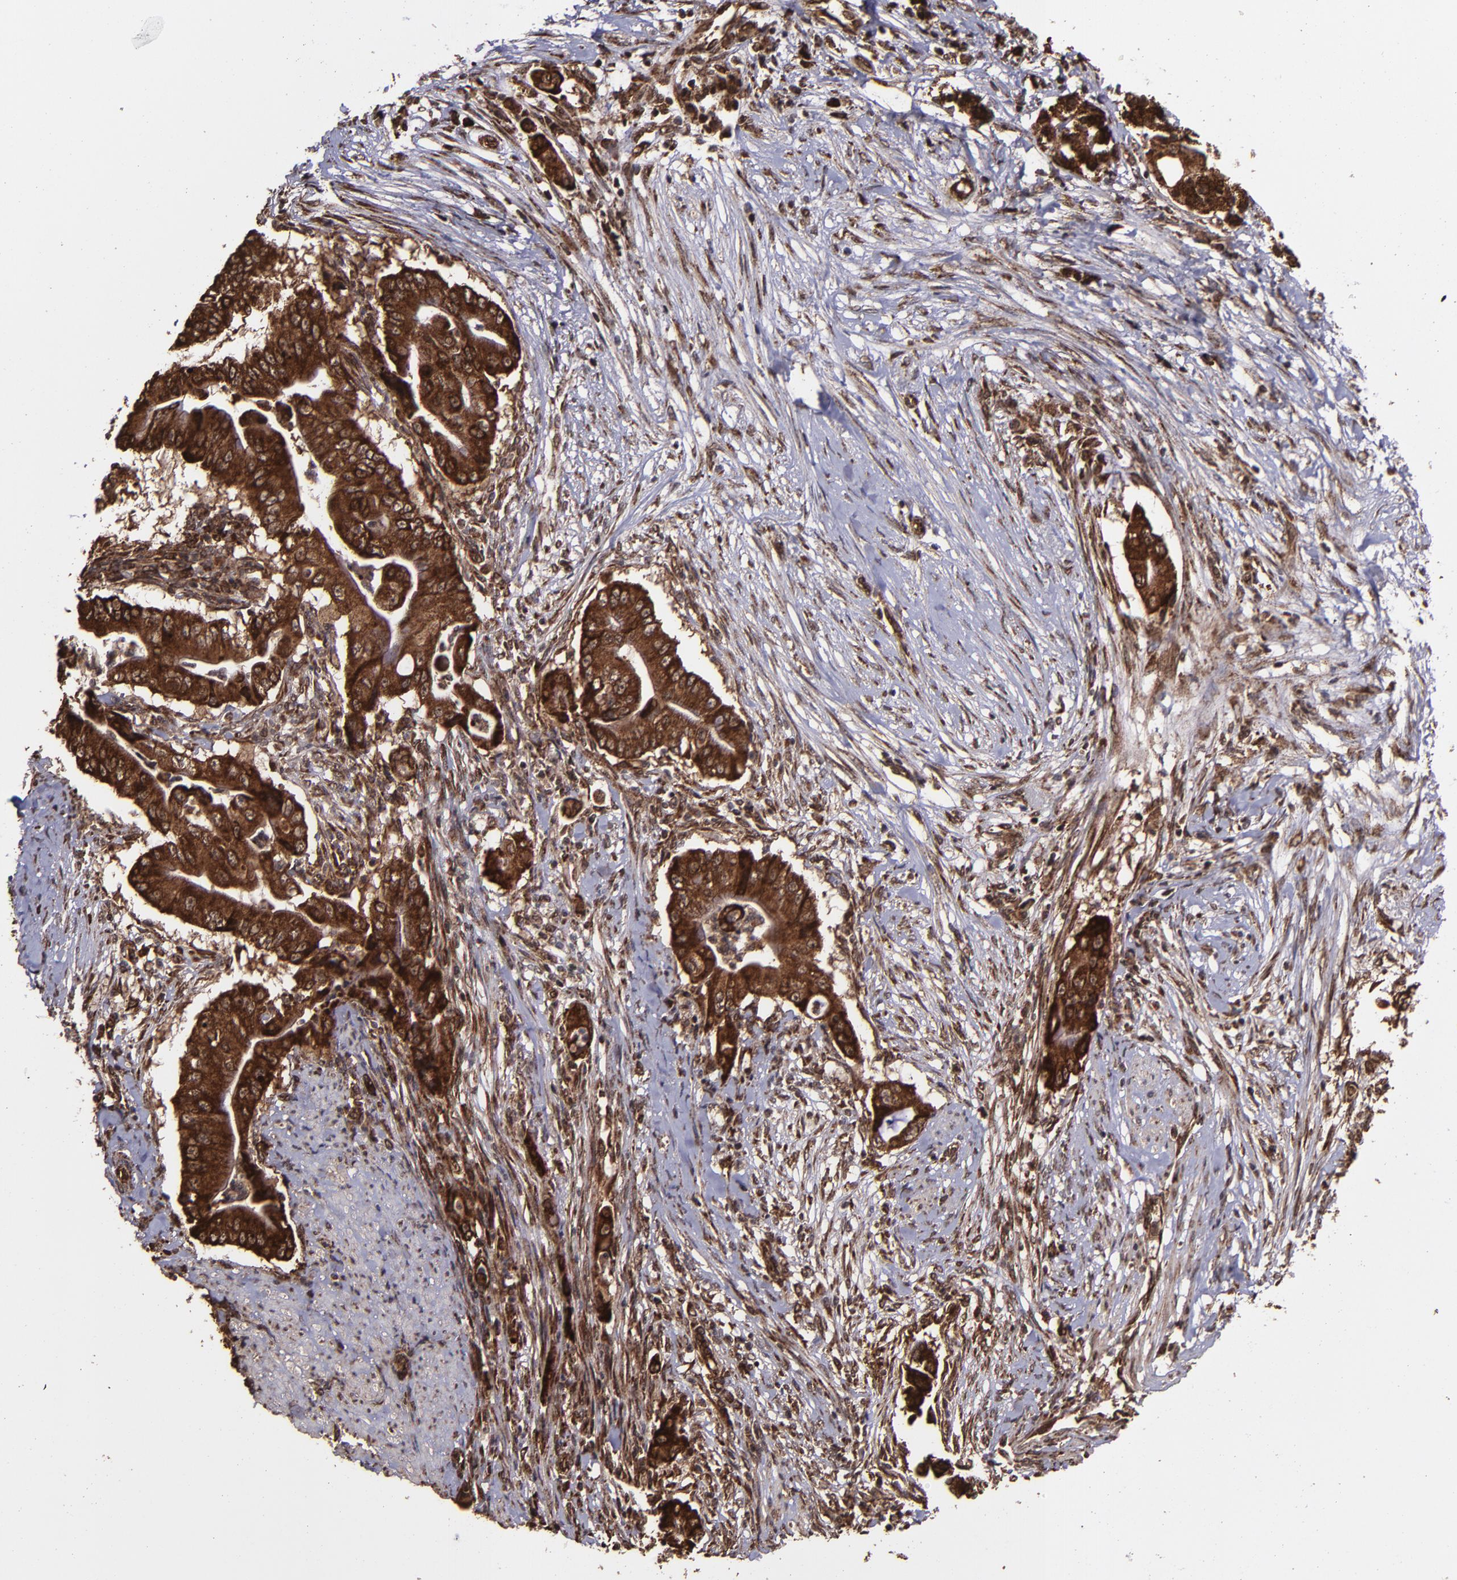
{"staining": {"intensity": "strong", "quantity": ">75%", "location": "cytoplasmic/membranous,nuclear"}, "tissue": "pancreatic cancer", "cell_type": "Tumor cells", "image_type": "cancer", "snomed": [{"axis": "morphology", "description": "Adenocarcinoma, NOS"}, {"axis": "topography", "description": "Pancreas"}], "caption": "Pancreatic cancer (adenocarcinoma) stained with a brown dye reveals strong cytoplasmic/membranous and nuclear positive expression in approximately >75% of tumor cells.", "gene": "EIF4ENIF1", "patient": {"sex": "male", "age": 62}}